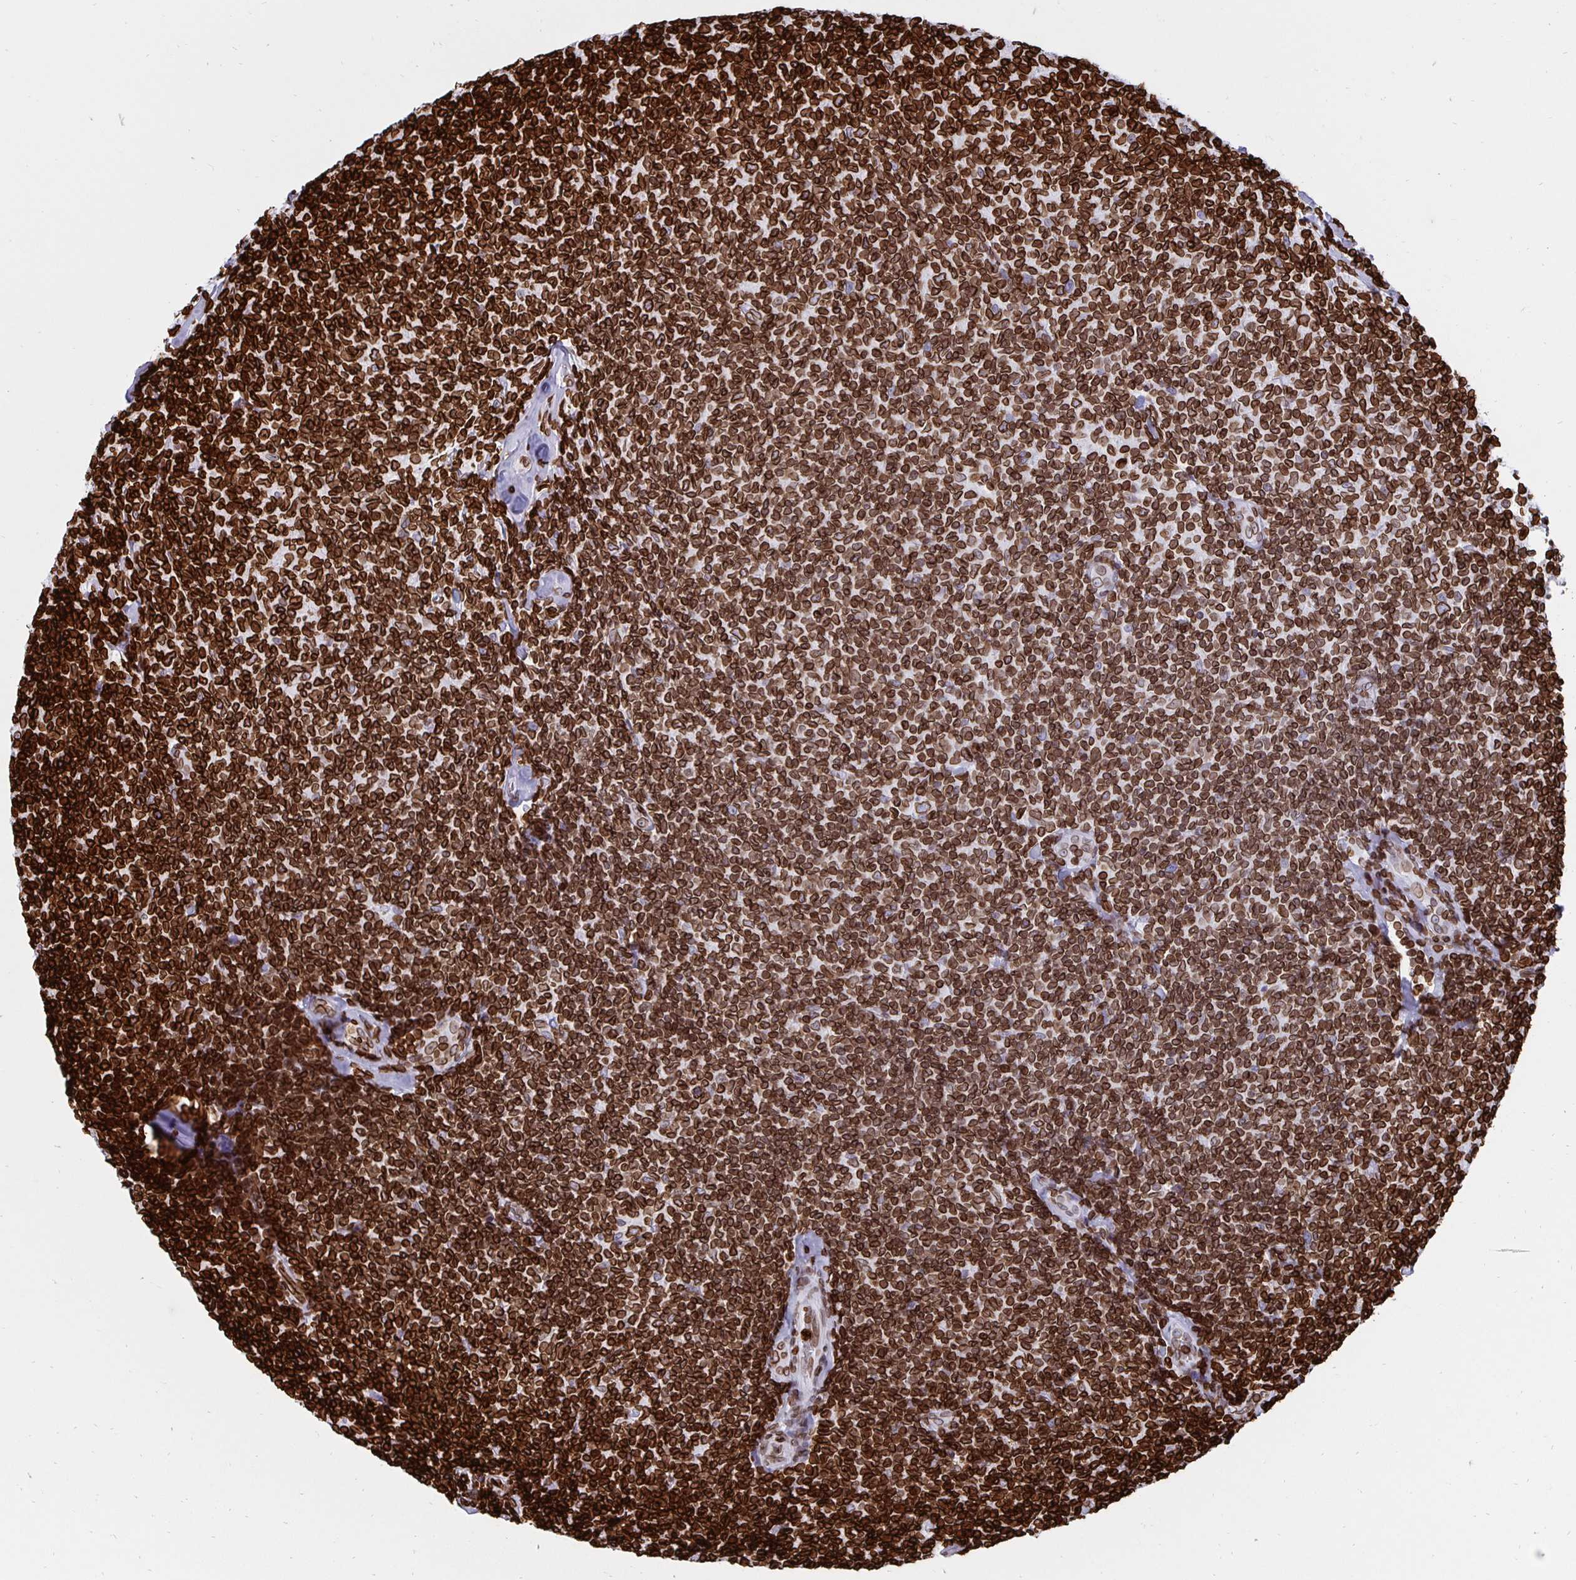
{"staining": {"intensity": "moderate", "quantity": ">75%", "location": "cytoplasmic/membranous,nuclear"}, "tissue": "lymphoma", "cell_type": "Tumor cells", "image_type": "cancer", "snomed": [{"axis": "morphology", "description": "Malignant lymphoma, non-Hodgkin's type, Low grade"}, {"axis": "topography", "description": "Lymph node"}], "caption": "Immunohistochemistry histopathology image of lymphoma stained for a protein (brown), which displays medium levels of moderate cytoplasmic/membranous and nuclear staining in approximately >75% of tumor cells.", "gene": "LMNB1", "patient": {"sex": "female", "age": 56}}